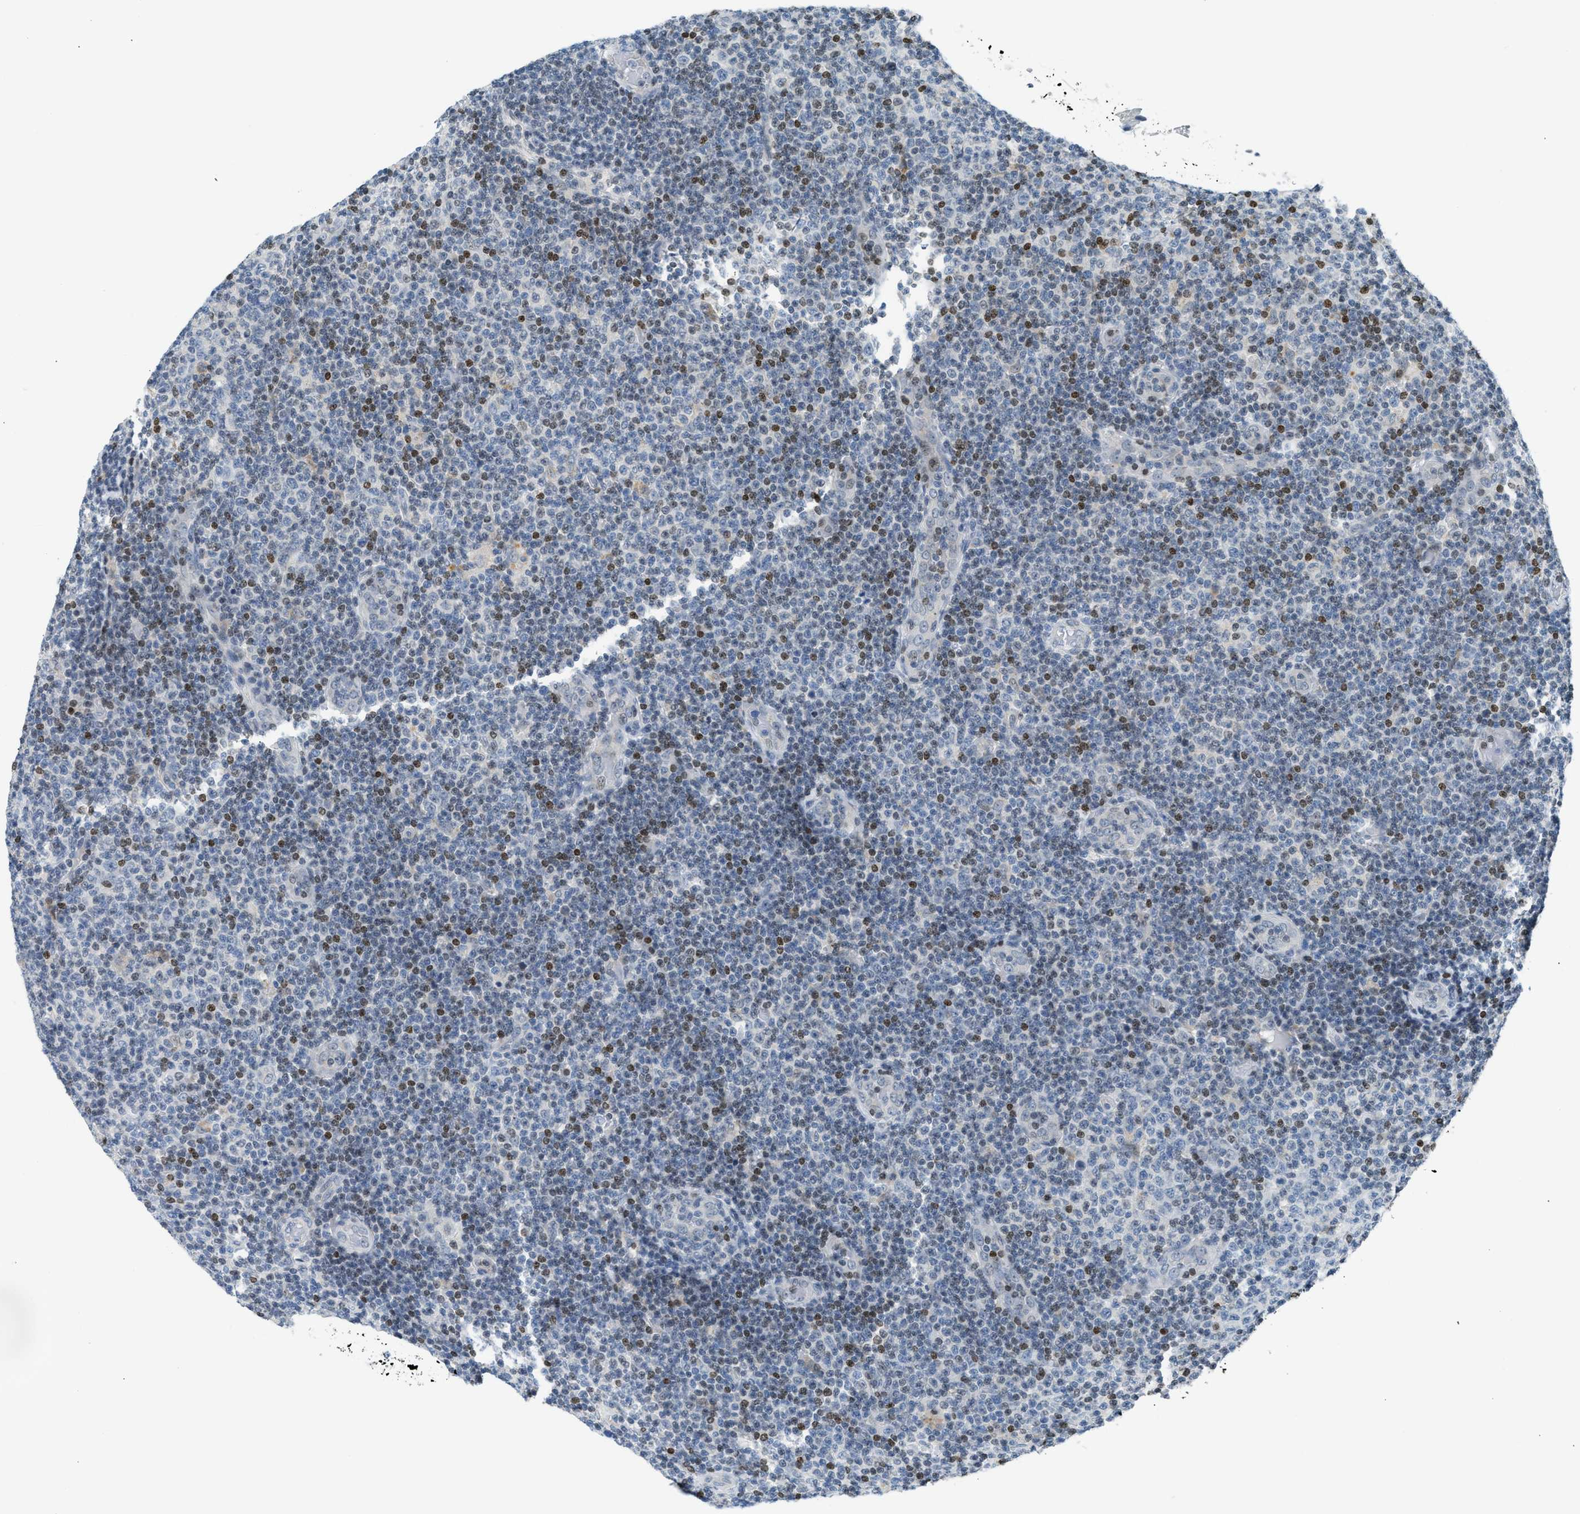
{"staining": {"intensity": "negative", "quantity": "none", "location": "none"}, "tissue": "lymphoma", "cell_type": "Tumor cells", "image_type": "cancer", "snomed": [{"axis": "morphology", "description": "Malignant lymphoma, non-Hodgkin's type, Low grade"}, {"axis": "topography", "description": "Lymph node"}], "caption": "Protein analysis of lymphoma exhibits no significant expression in tumor cells.", "gene": "NPS", "patient": {"sex": "male", "age": 83}}